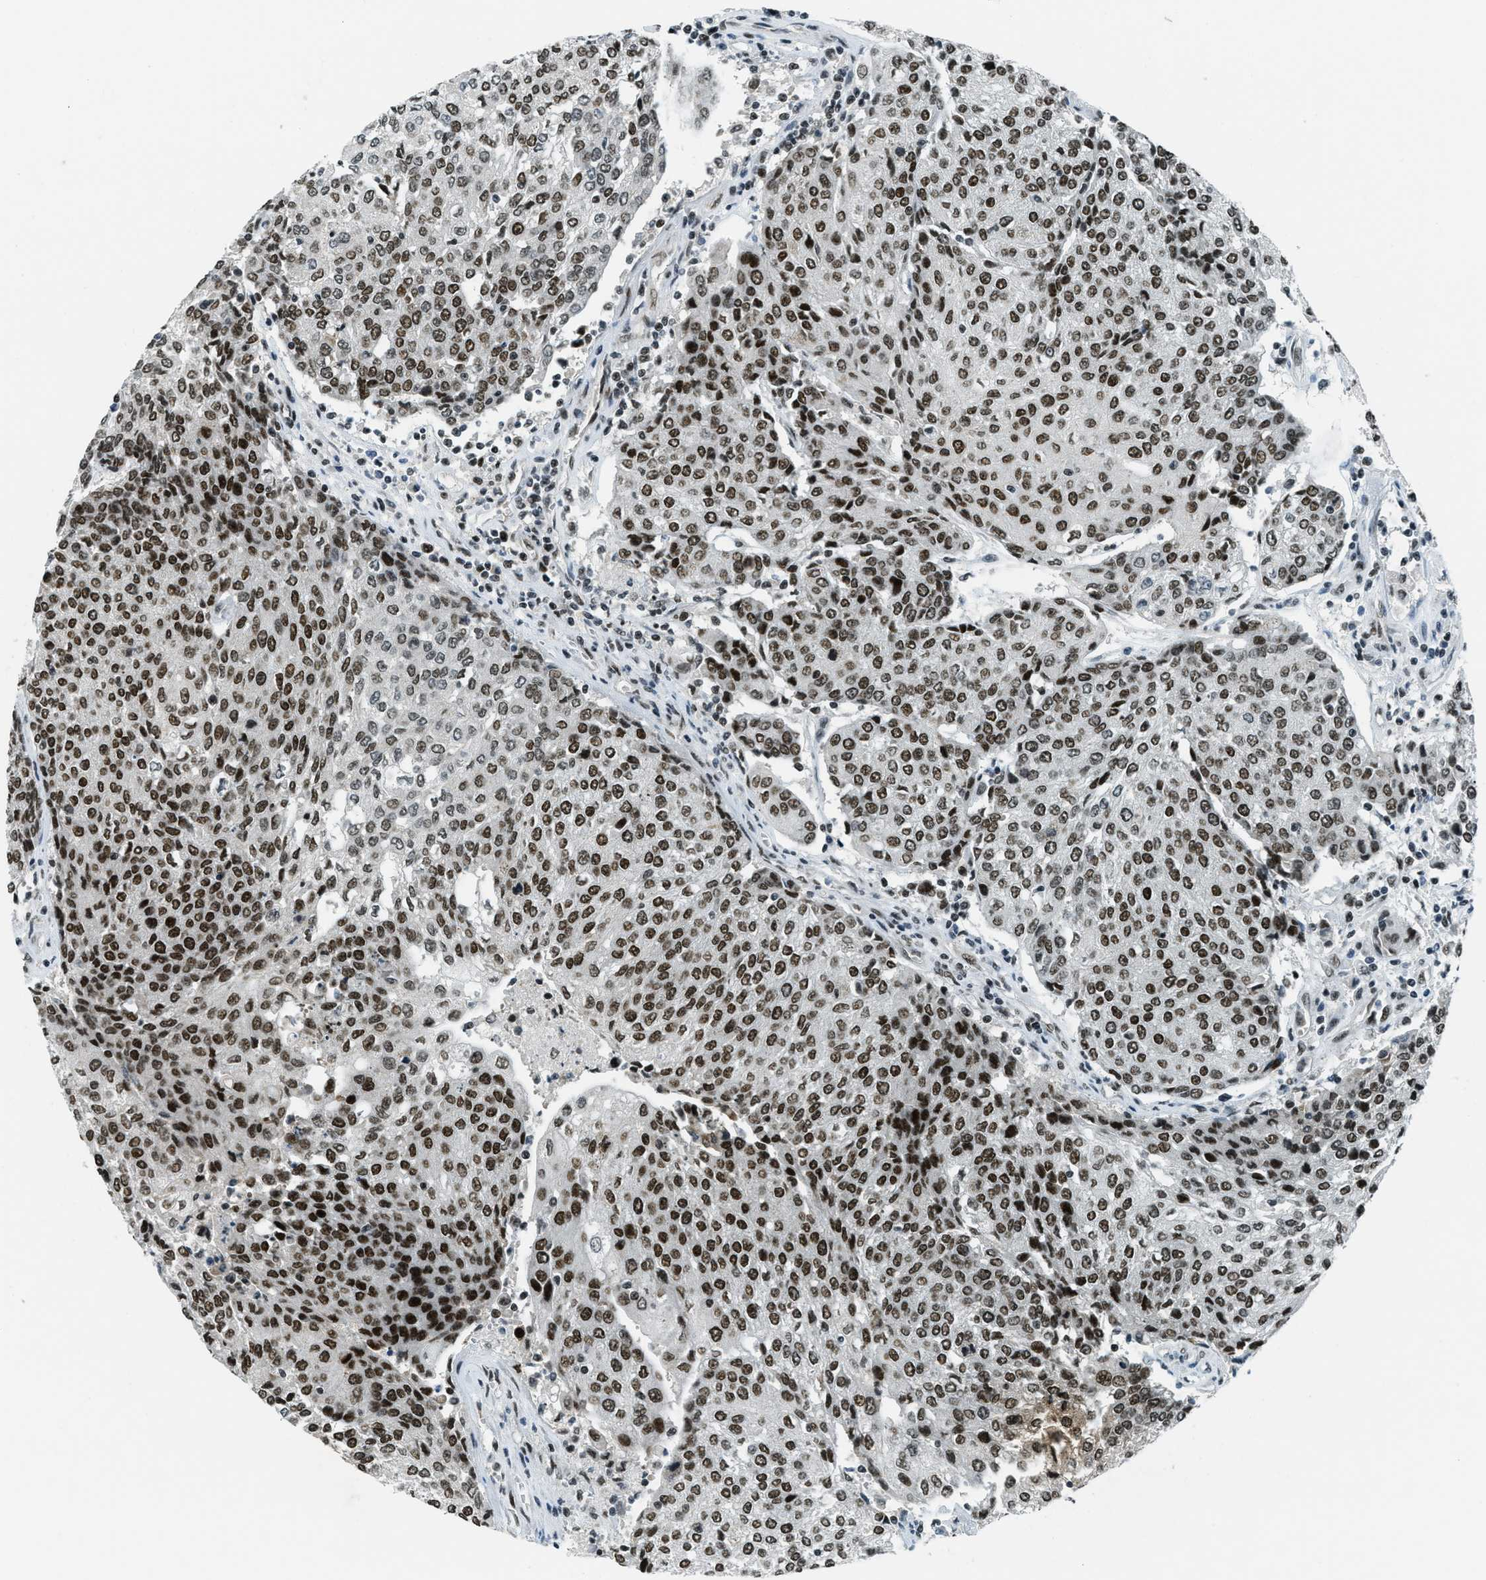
{"staining": {"intensity": "moderate", "quantity": ">75%", "location": "nuclear"}, "tissue": "urothelial cancer", "cell_type": "Tumor cells", "image_type": "cancer", "snomed": [{"axis": "morphology", "description": "Urothelial carcinoma, High grade"}, {"axis": "topography", "description": "Urinary bladder"}], "caption": "Immunohistochemistry micrograph of neoplastic tissue: high-grade urothelial carcinoma stained using immunohistochemistry demonstrates medium levels of moderate protein expression localized specifically in the nuclear of tumor cells, appearing as a nuclear brown color.", "gene": "KLF6", "patient": {"sex": "female", "age": 85}}